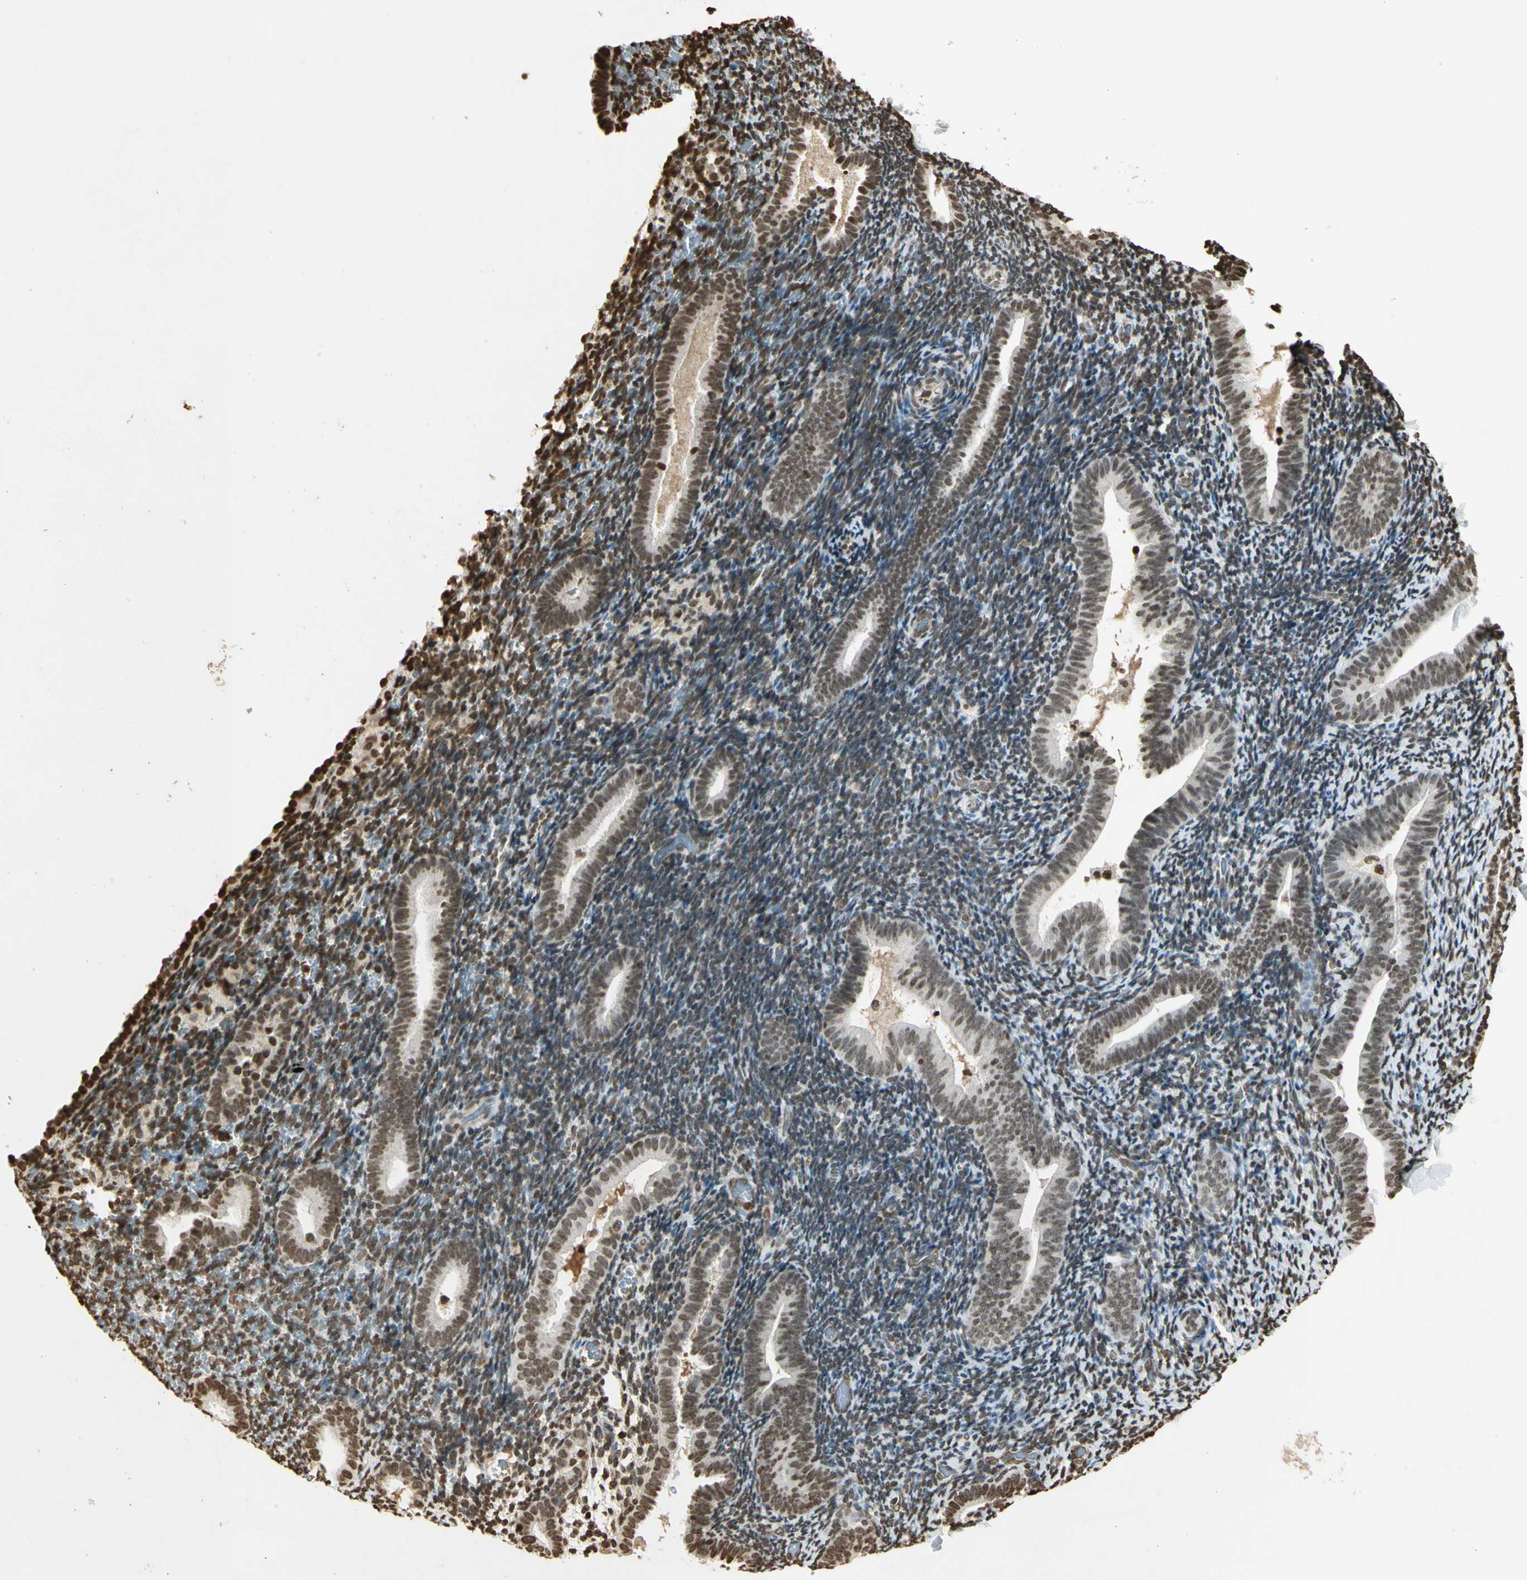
{"staining": {"intensity": "moderate", "quantity": "25%-75%", "location": "nuclear"}, "tissue": "endometrium", "cell_type": "Cells in endometrial stroma", "image_type": "normal", "snomed": [{"axis": "morphology", "description": "Normal tissue, NOS"}, {"axis": "topography", "description": "Endometrium"}], "caption": "Immunohistochemistry (IHC) (DAB (3,3'-diaminobenzidine)) staining of unremarkable human endometrium demonstrates moderate nuclear protein expression in approximately 25%-75% of cells in endometrial stroma. The staining was performed using DAB, with brown indicating positive protein expression. Nuclei are stained blue with hematoxylin.", "gene": "RORA", "patient": {"sex": "female", "age": 51}}